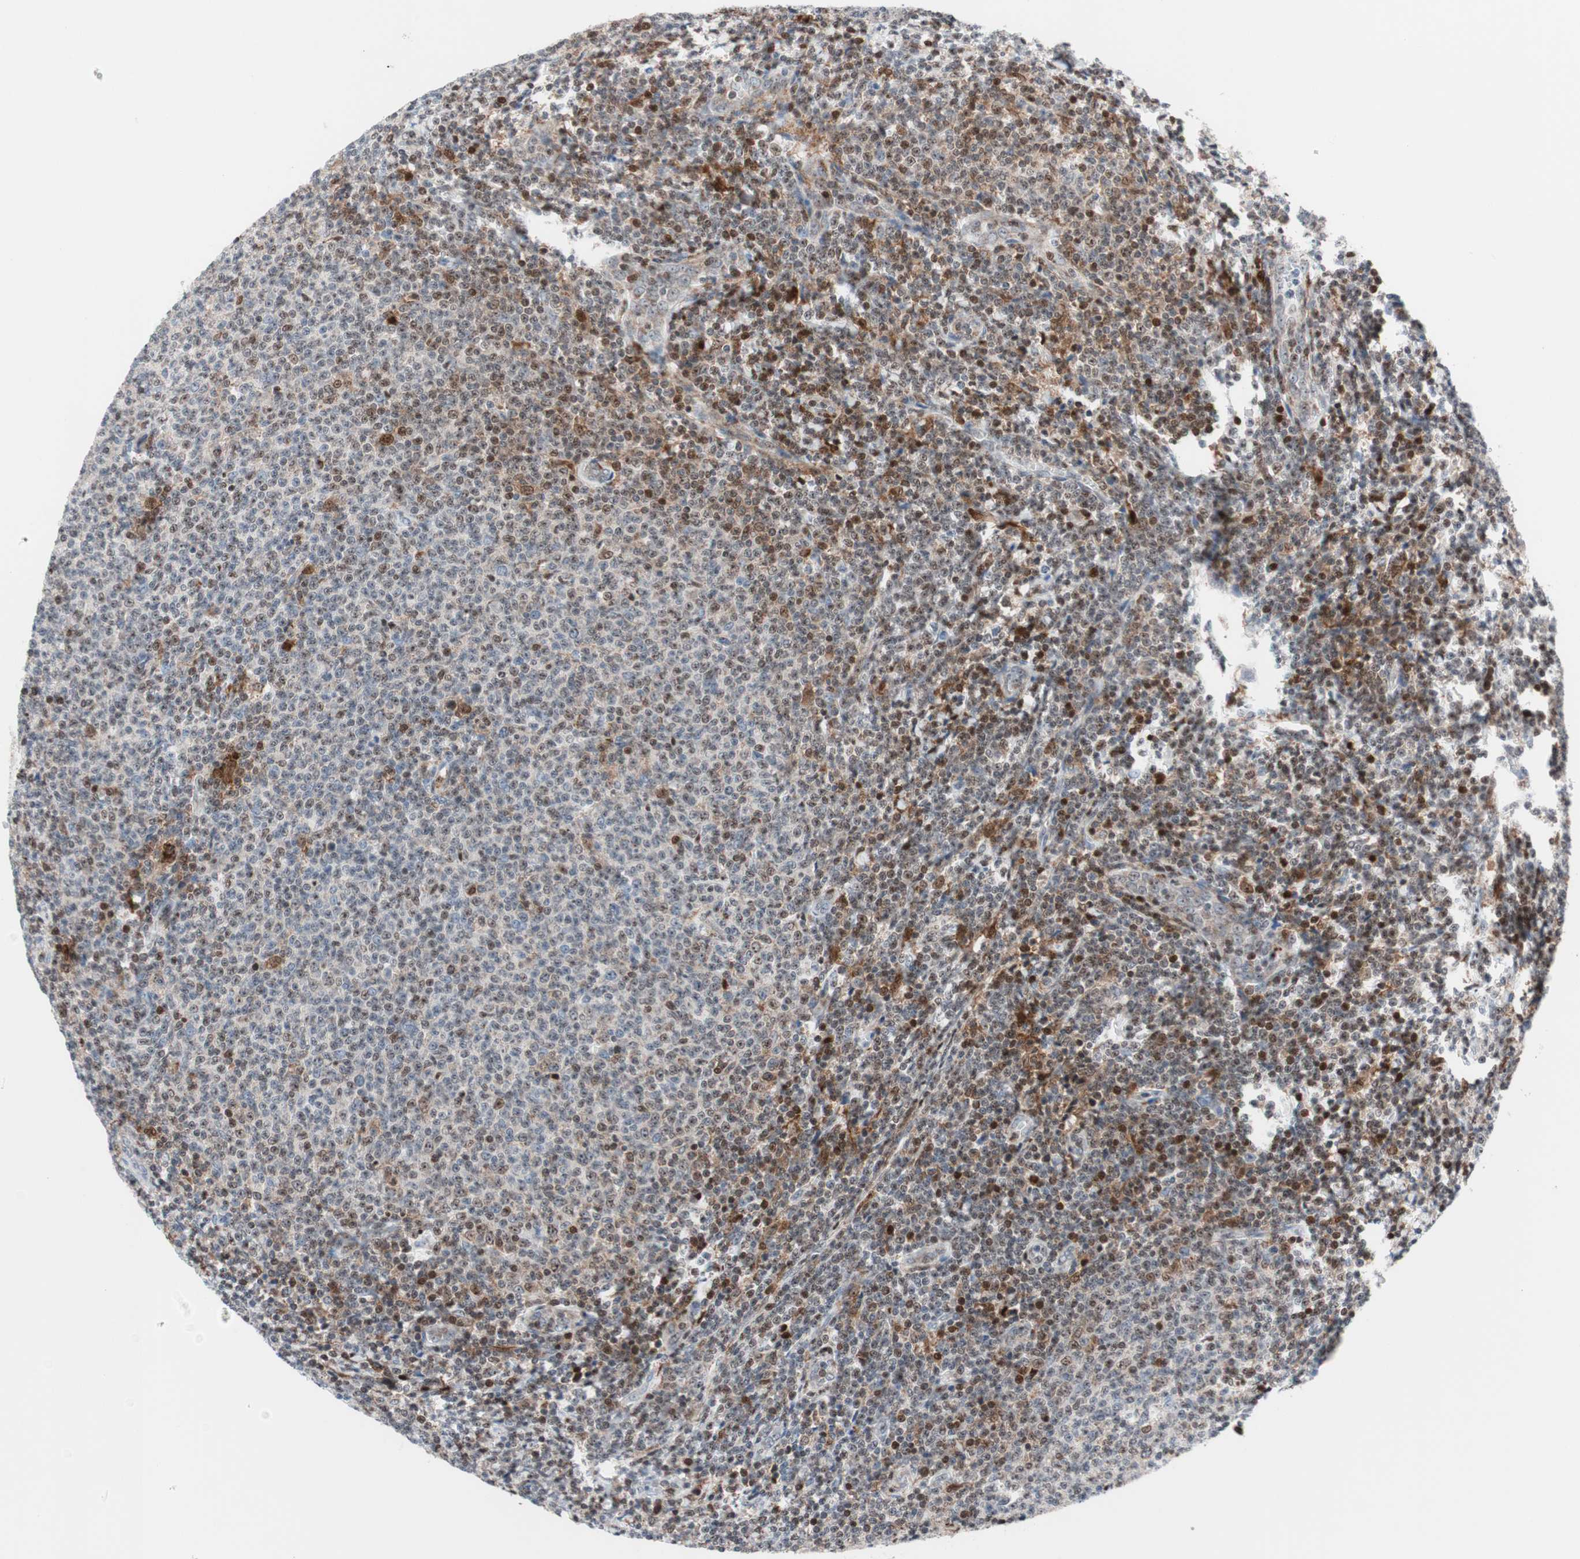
{"staining": {"intensity": "moderate", "quantity": "25%-75%", "location": "cytoplasmic/membranous,nuclear"}, "tissue": "lymphoma", "cell_type": "Tumor cells", "image_type": "cancer", "snomed": [{"axis": "morphology", "description": "Malignant lymphoma, non-Hodgkin's type, Low grade"}, {"axis": "topography", "description": "Lymph node"}], "caption": "Immunohistochemistry staining of low-grade malignant lymphoma, non-Hodgkin's type, which exhibits medium levels of moderate cytoplasmic/membranous and nuclear staining in about 25%-75% of tumor cells indicating moderate cytoplasmic/membranous and nuclear protein expression. The staining was performed using DAB (3,3'-diaminobenzidine) (brown) for protein detection and nuclei were counterstained in hematoxylin (blue).", "gene": "RGS10", "patient": {"sex": "male", "age": 66}}